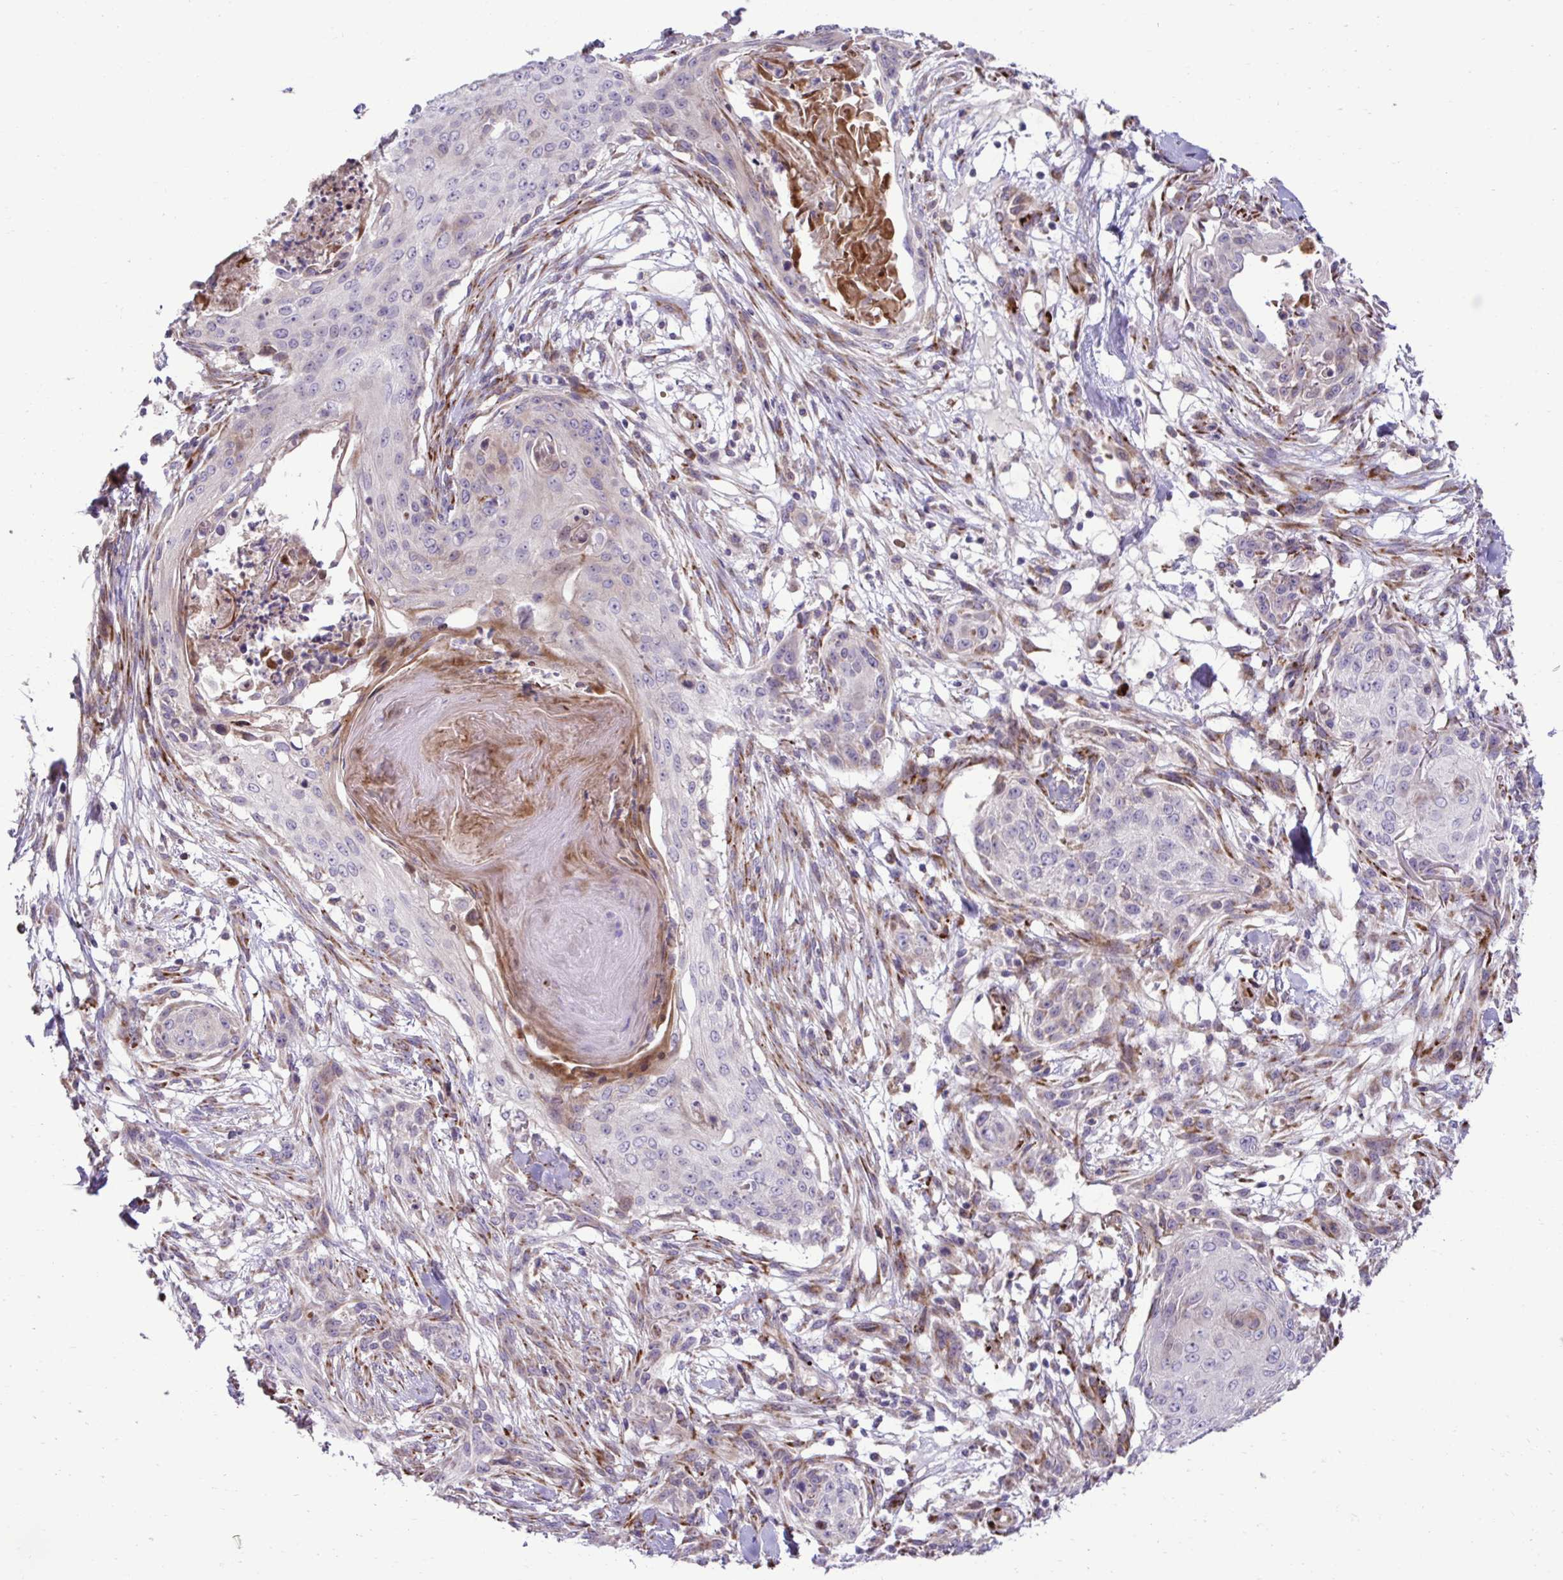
{"staining": {"intensity": "negative", "quantity": "none", "location": "none"}, "tissue": "skin cancer", "cell_type": "Tumor cells", "image_type": "cancer", "snomed": [{"axis": "morphology", "description": "Squamous cell carcinoma, NOS"}, {"axis": "topography", "description": "Skin"}], "caption": "Skin cancer stained for a protein using immunohistochemistry exhibits no positivity tumor cells.", "gene": "LIMS1", "patient": {"sex": "female", "age": 59}}